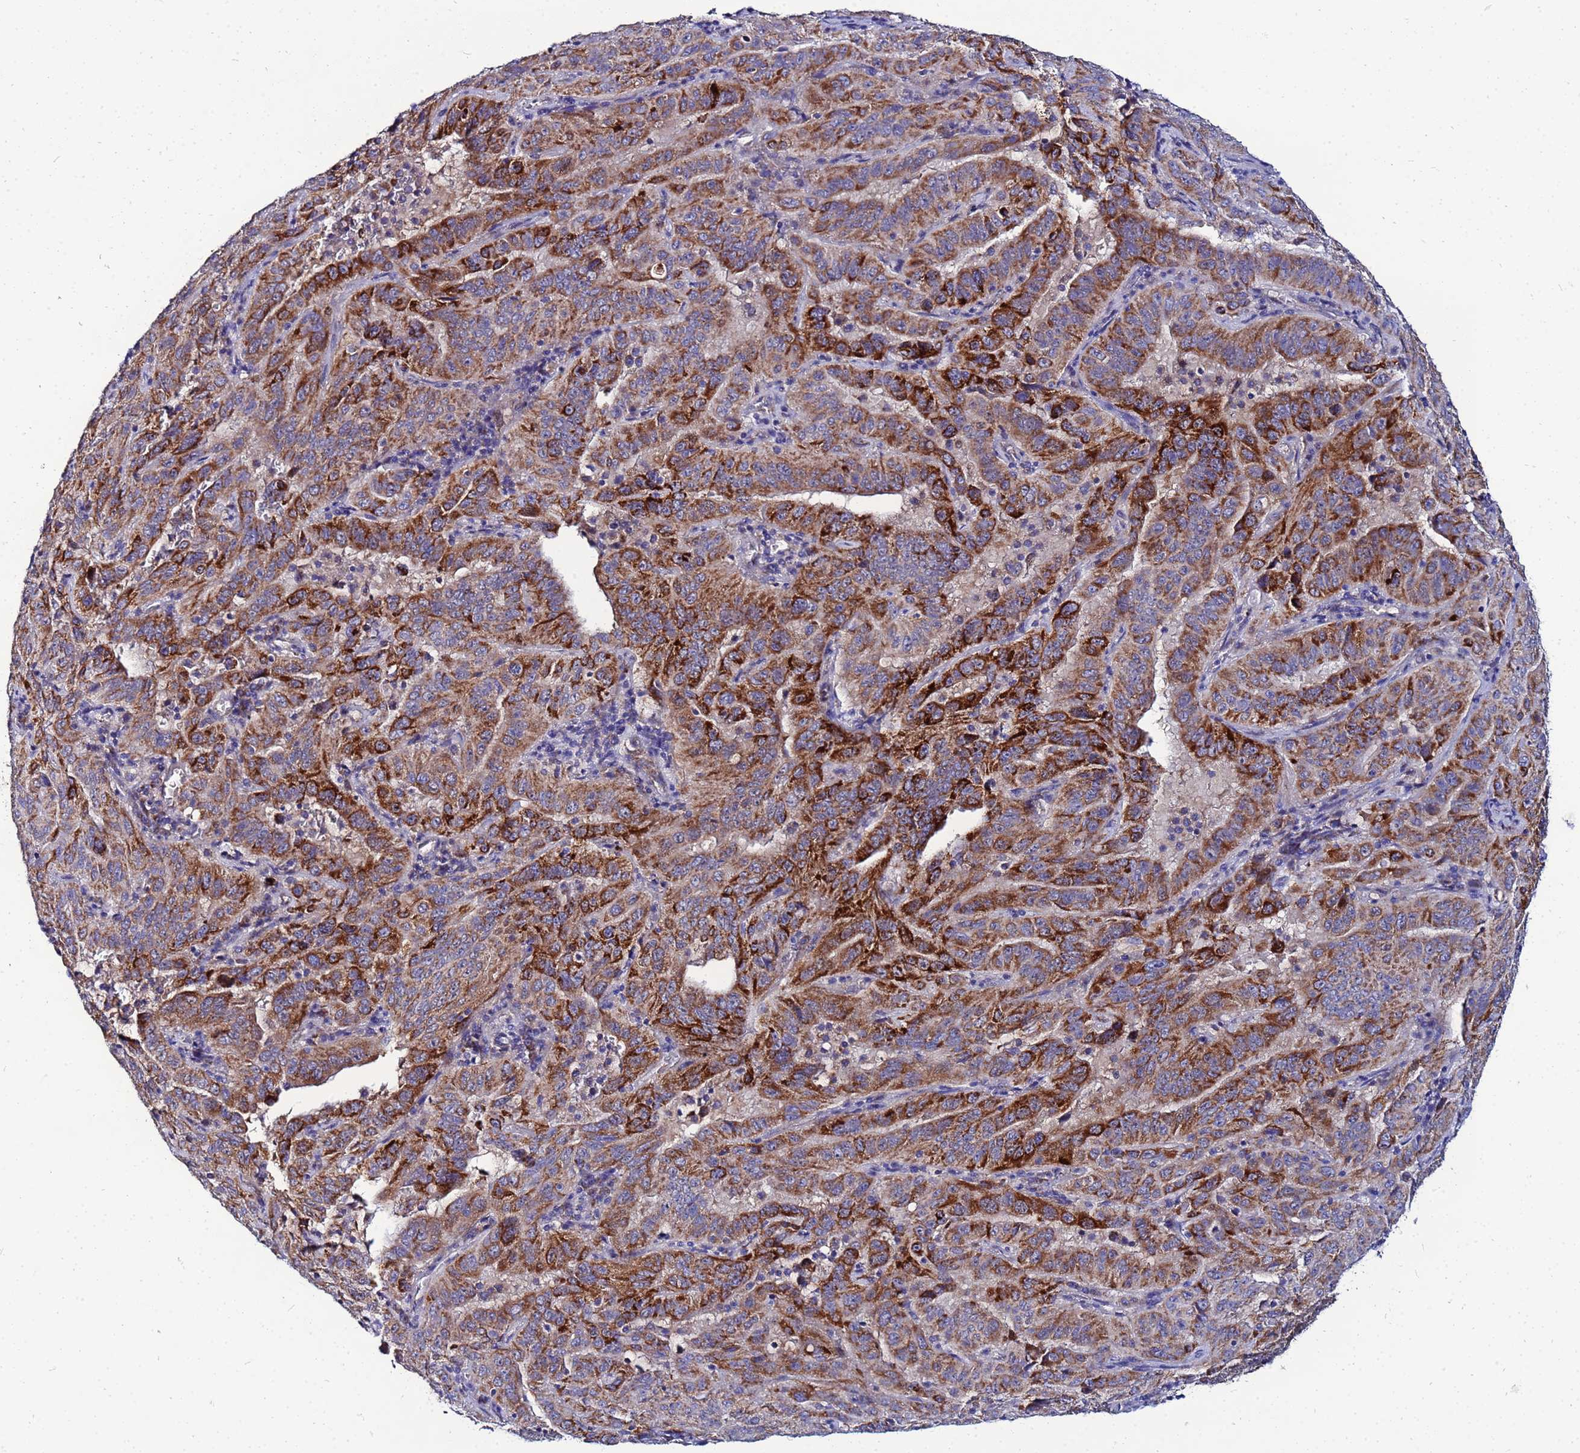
{"staining": {"intensity": "strong", "quantity": ">75%", "location": "cytoplasmic/membranous"}, "tissue": "pancreatic cancer", "cell_type": "Tumor cells", "image_type": "cancer", "snomed": [{"axis": "morphology", "description": "Adenocarcinoma, NOS"}, {"axis": "topography", "description": "Pancreas"}], "caption": "Adenocarcinoma (pancreatic) was stained to show a protein in brown. There is high levels of strong cytoplasmic/membranous staining in approximately >75% of tumor cells.", "gene": "FAHD2A", "patient": {"sex": "male", "age": 63}}